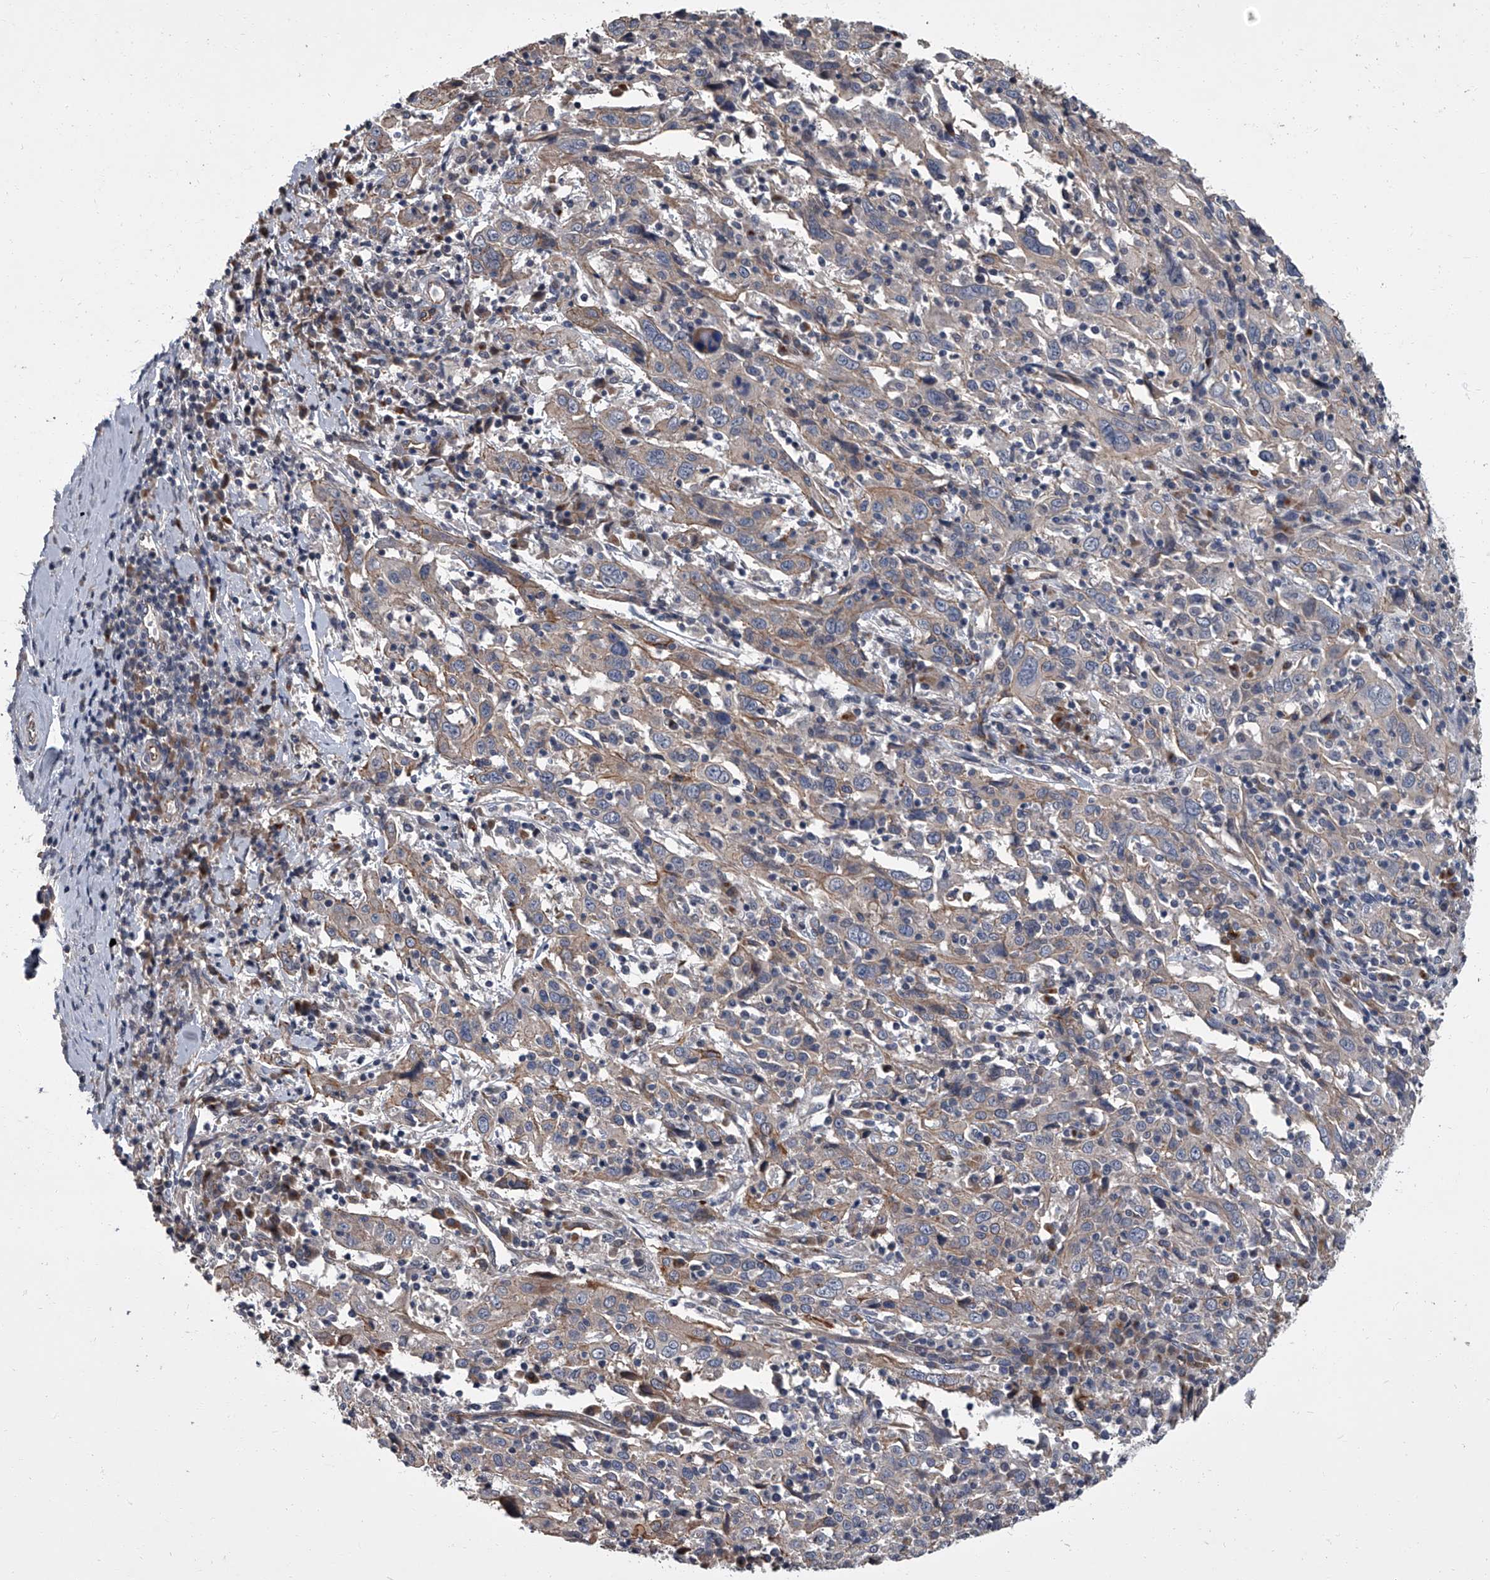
{"staining": {"intensity": "moderate", "quantity": "<25%", "location": "cytoplasmic/membranous"}, "tissue": "cervical cancer", "cell_type": "Tumor cells", "image_type": "cancer", "snomed": [{"axis": "morphology", "description": "Squamous cell carcinoma, NOS"}, {"axis": "topography", "description": "Cervix"}], "caption": "An image showing moderate cytoplasmic/membranous staining in about <25% of tumor cells in squamous cell carcinoma (cervical), as visualized by brown immunohistochemical staining.", "gene": "SIRT4", "patient": {"sex": "female", "age": 46}}